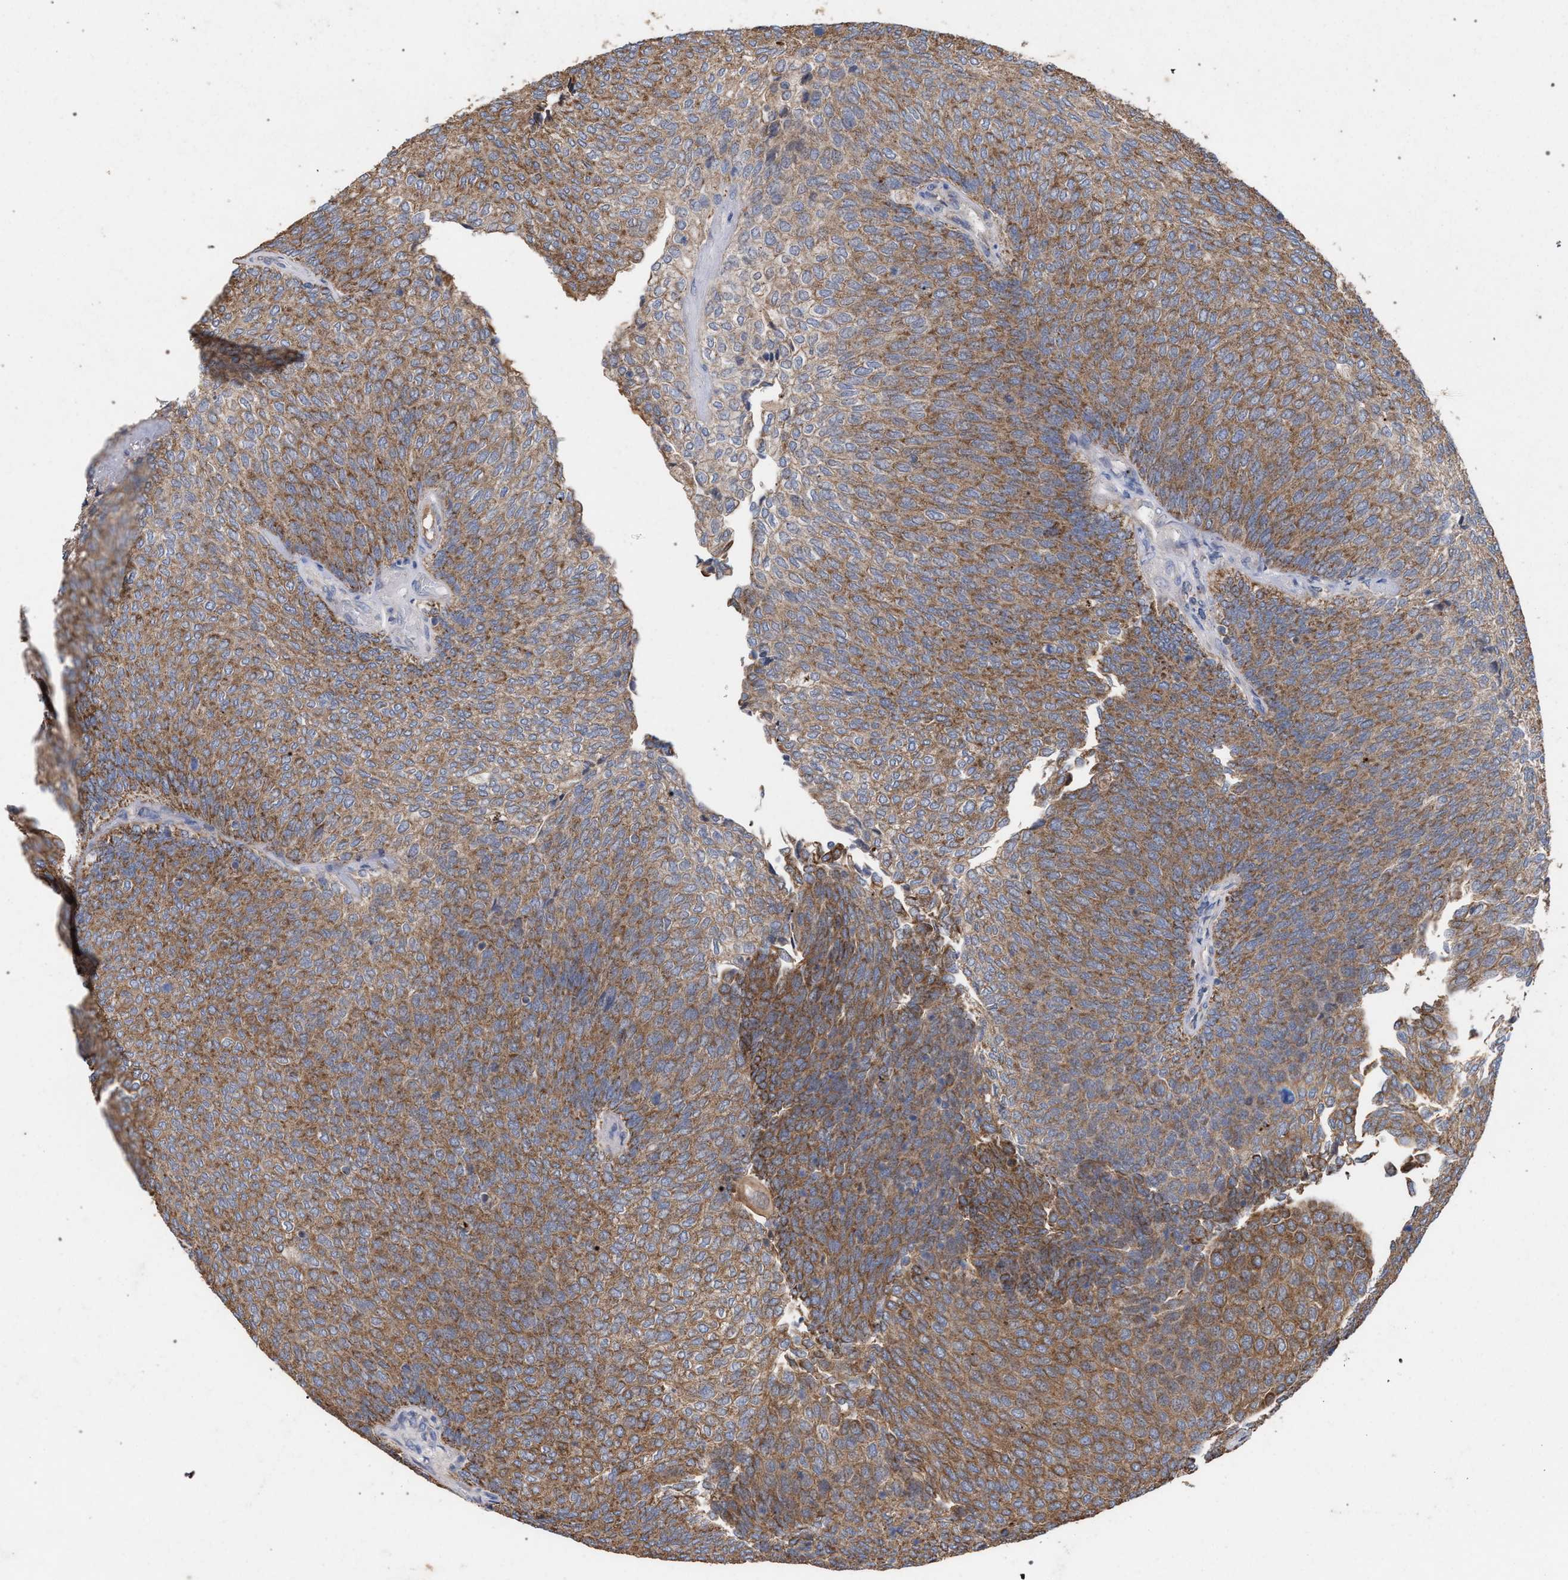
{"staining": {"intensity": "moderate", "quantity": ">75%", "location": "cytoplasmic/membranous"}, "tissue": "urothelial cancer", "cell_type": "Tumor cells", "image_type": "cancer", "snomed": [{"axis": "morphology", "description": "Urothelial carcinoma, Low grade"}, {"axis": "topography", "description": "Urinary bladder"}], "caption": "The photomicrograph exhibits staining of urothelial cancer, revealing moderate cytoplasmic/membranous protein staining (brown color) within tumor cells. Using DAB (3,3'-diaminobenzidine) (brown) and hematoxylin (blue) stains, captured at high magnification using brightfield microscopy.", "gene": "BCL2L12", "patient": {"sex": "female", "age": 79}}